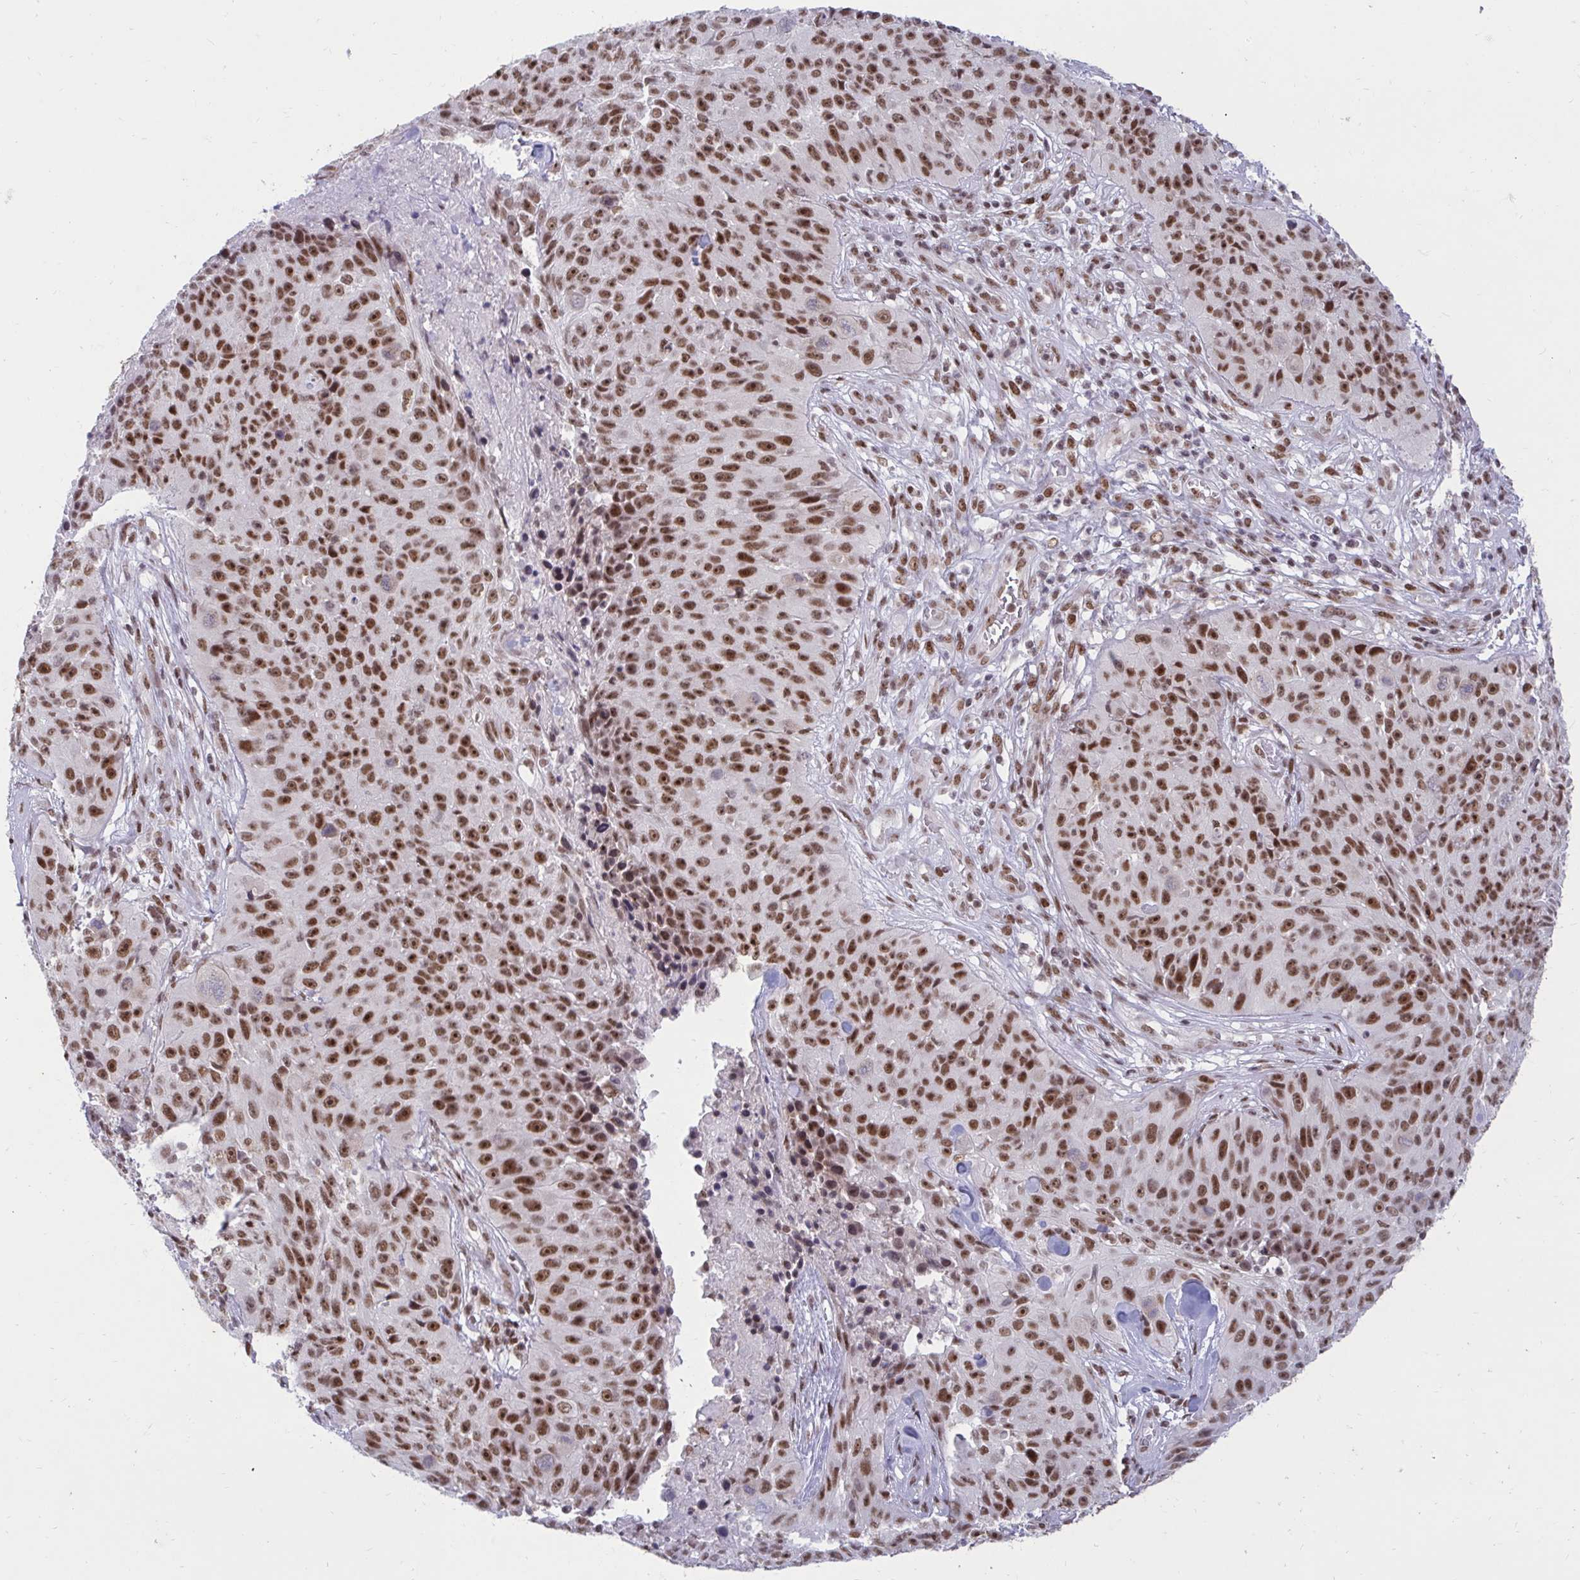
{"staining": {"intensity": "moderate", "quantity": ">75%", "location": "nuclear"}, "tissue": "skin cancer", "cell_type": "Tumor cells", "image_type": "cancer", "snomed": [{"axis": "morphology", "description": "Squamous cell carcinoma, NOS"}, {"axis": "topography", "description": "Skin"}], "caption": "Skin squamous cell carcinoma stained with a protein marker demonstrates moderate staining in tumor cells.", "gene": "PHF10", "patient": {"sex": "female", "age": 87}}